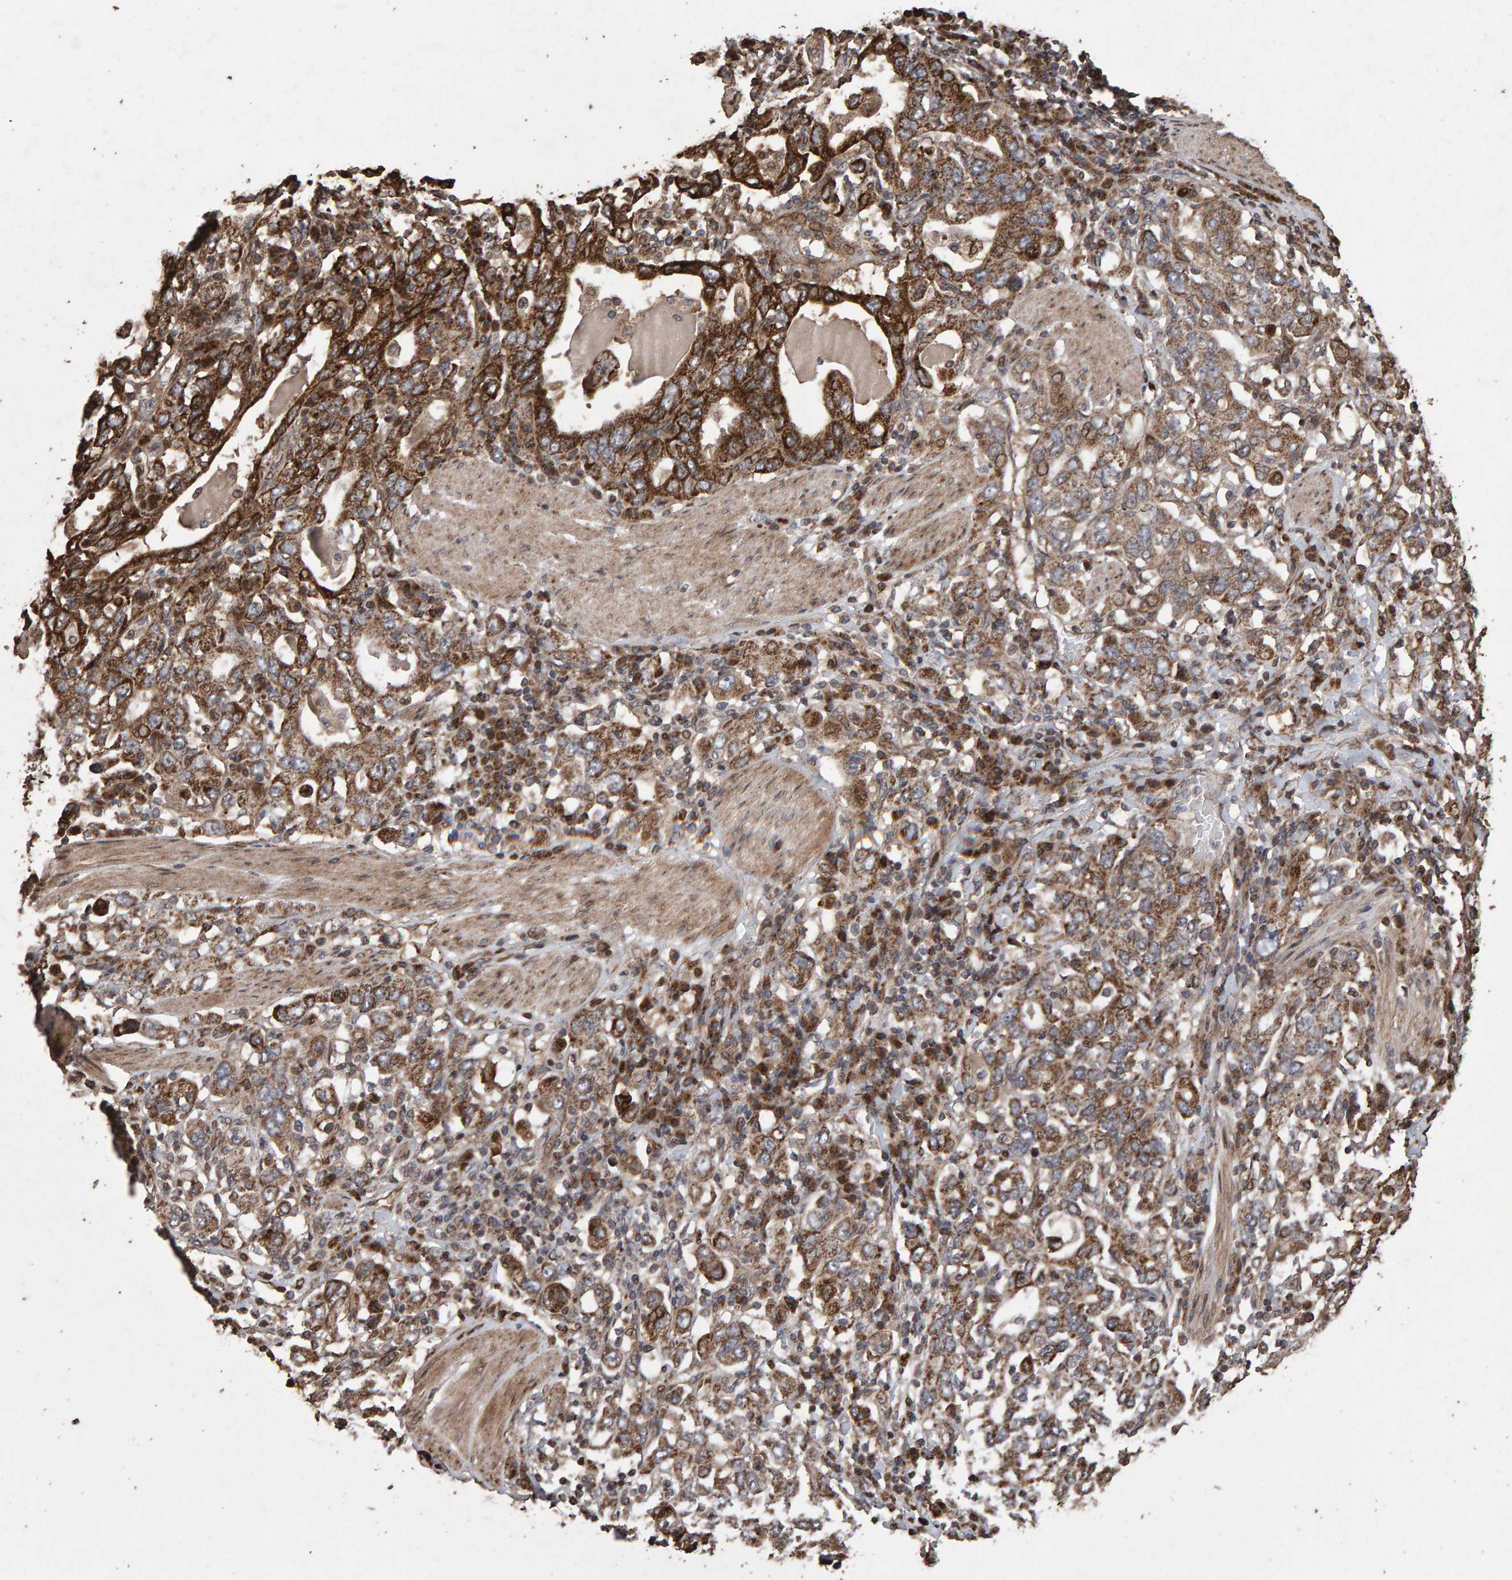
{"staining": {"intensity": "moderate", "quantity": ">75%", "location": "cytoplasmic/membranous"}, "tissue": "stomach cancer", "cell_type": "Tumor cells", "image_type": "cancer", "snomed": [{"axis": "morphology", "description": "Adenocarcinoma, NOS"}, {"axis": "topography", "description": "Stomach, upper"}], "caption": "Immunohistochemical staining of stomach cancer shows medium levels of moderate cytoplasmic/membranous protein staining in approximately >75% of tumor cells.", "gene": "OSBP2", "patient": {"sex": "male", "age": 62}}